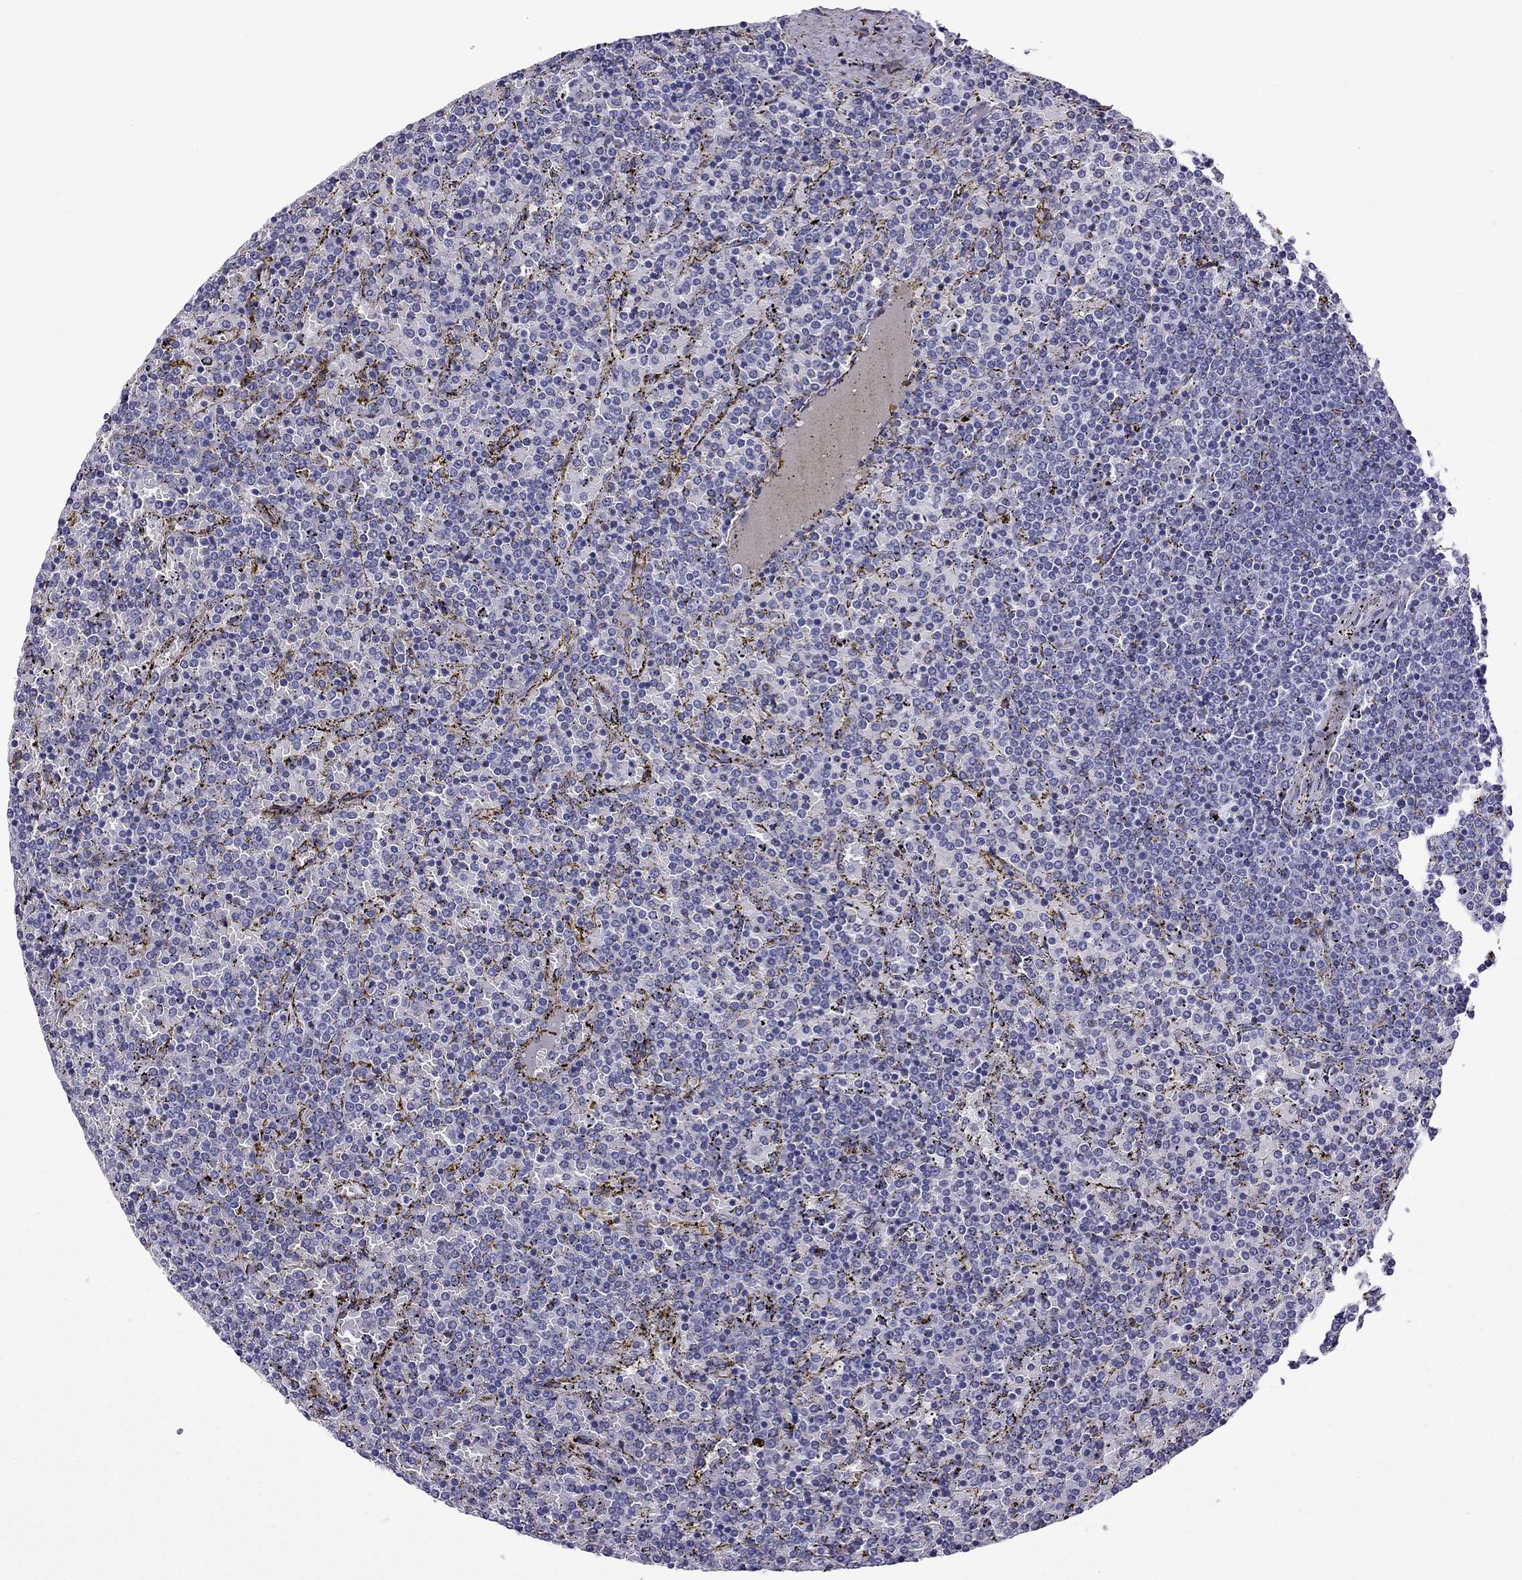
{"staining": {"intensity": "negative", "quantity": "none", "location": "none"}, "tissue": "lymphoma", "cell_type": "Tumor cells", "image_type": "cancer", "snomed": [{"axis": "morphology", "description": "Malignant lymphoma, non-Hodgkin's type, Low grade"}, {"axis": "topography", "description": "Spleen"}], "caption": "High magnification brightfield microscopy of malignant lymphoma, non-Hodgkin's type (low-grade) stained with DAB (brown) and counterstained with hematoxylin (blue): tumor cells show no significant staining. Brightfield microscopy of IHC stained with DAB (brown) and hematoxylin (blue), captured at high magnification.", "gene": "GJA8", "patient": {"sex": "female", "age": 77}}